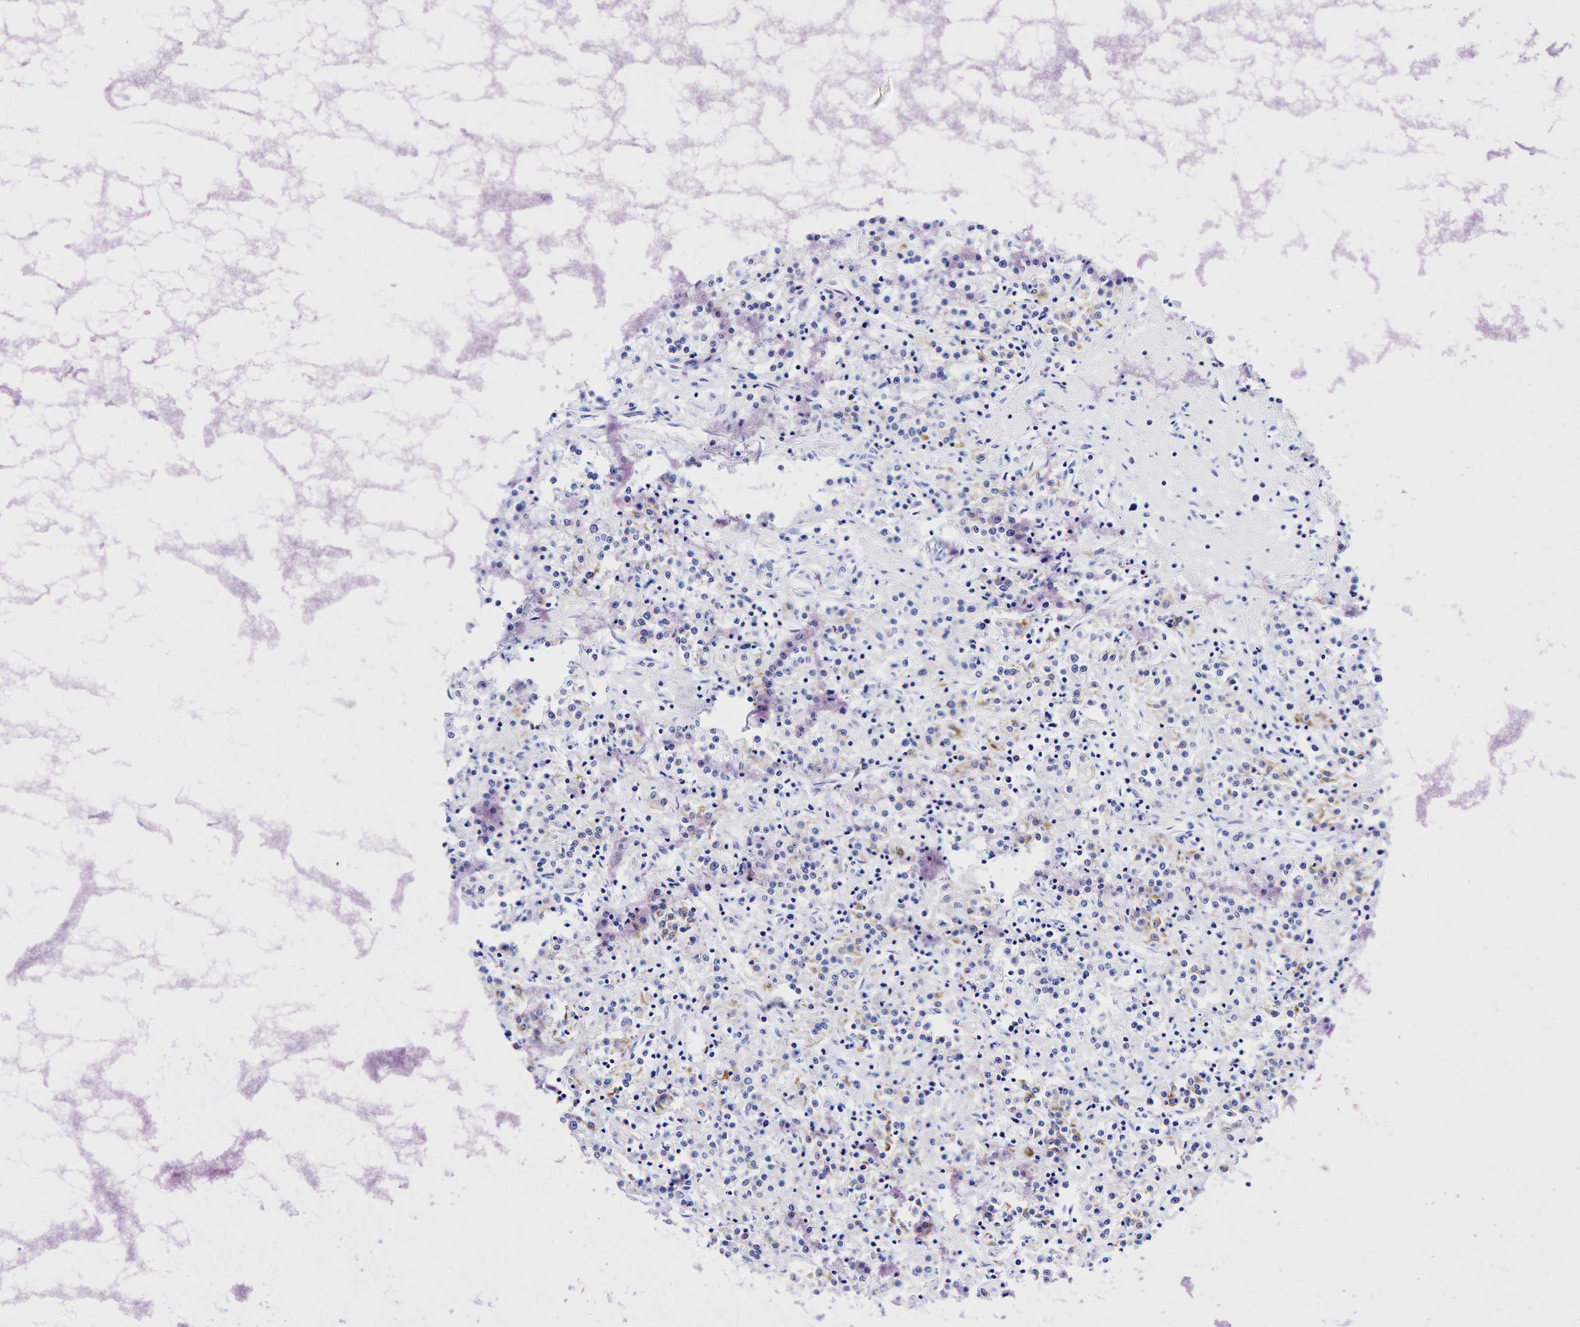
{"staining": {"intensity": "strong", "quantity": ">75%", "location": "cytoplasmic/membranous"}, "tissue": "renal cancer", "cell_type": "Tumor cells", "image_type": "cancer", "snomed": [{"axis": "morphology", "description": "Adenocarcinoma, NOS"}, {"axis": "topography", "description": "Kidney"}], "caption": "Protein staining of adenocarcinoma (renal) tissue reveals strong cytoplasmic/membranous positivity in about >75% of tumor cells.", "gene": "KRT19", "patient": {"sex": "female", "age": 76}}